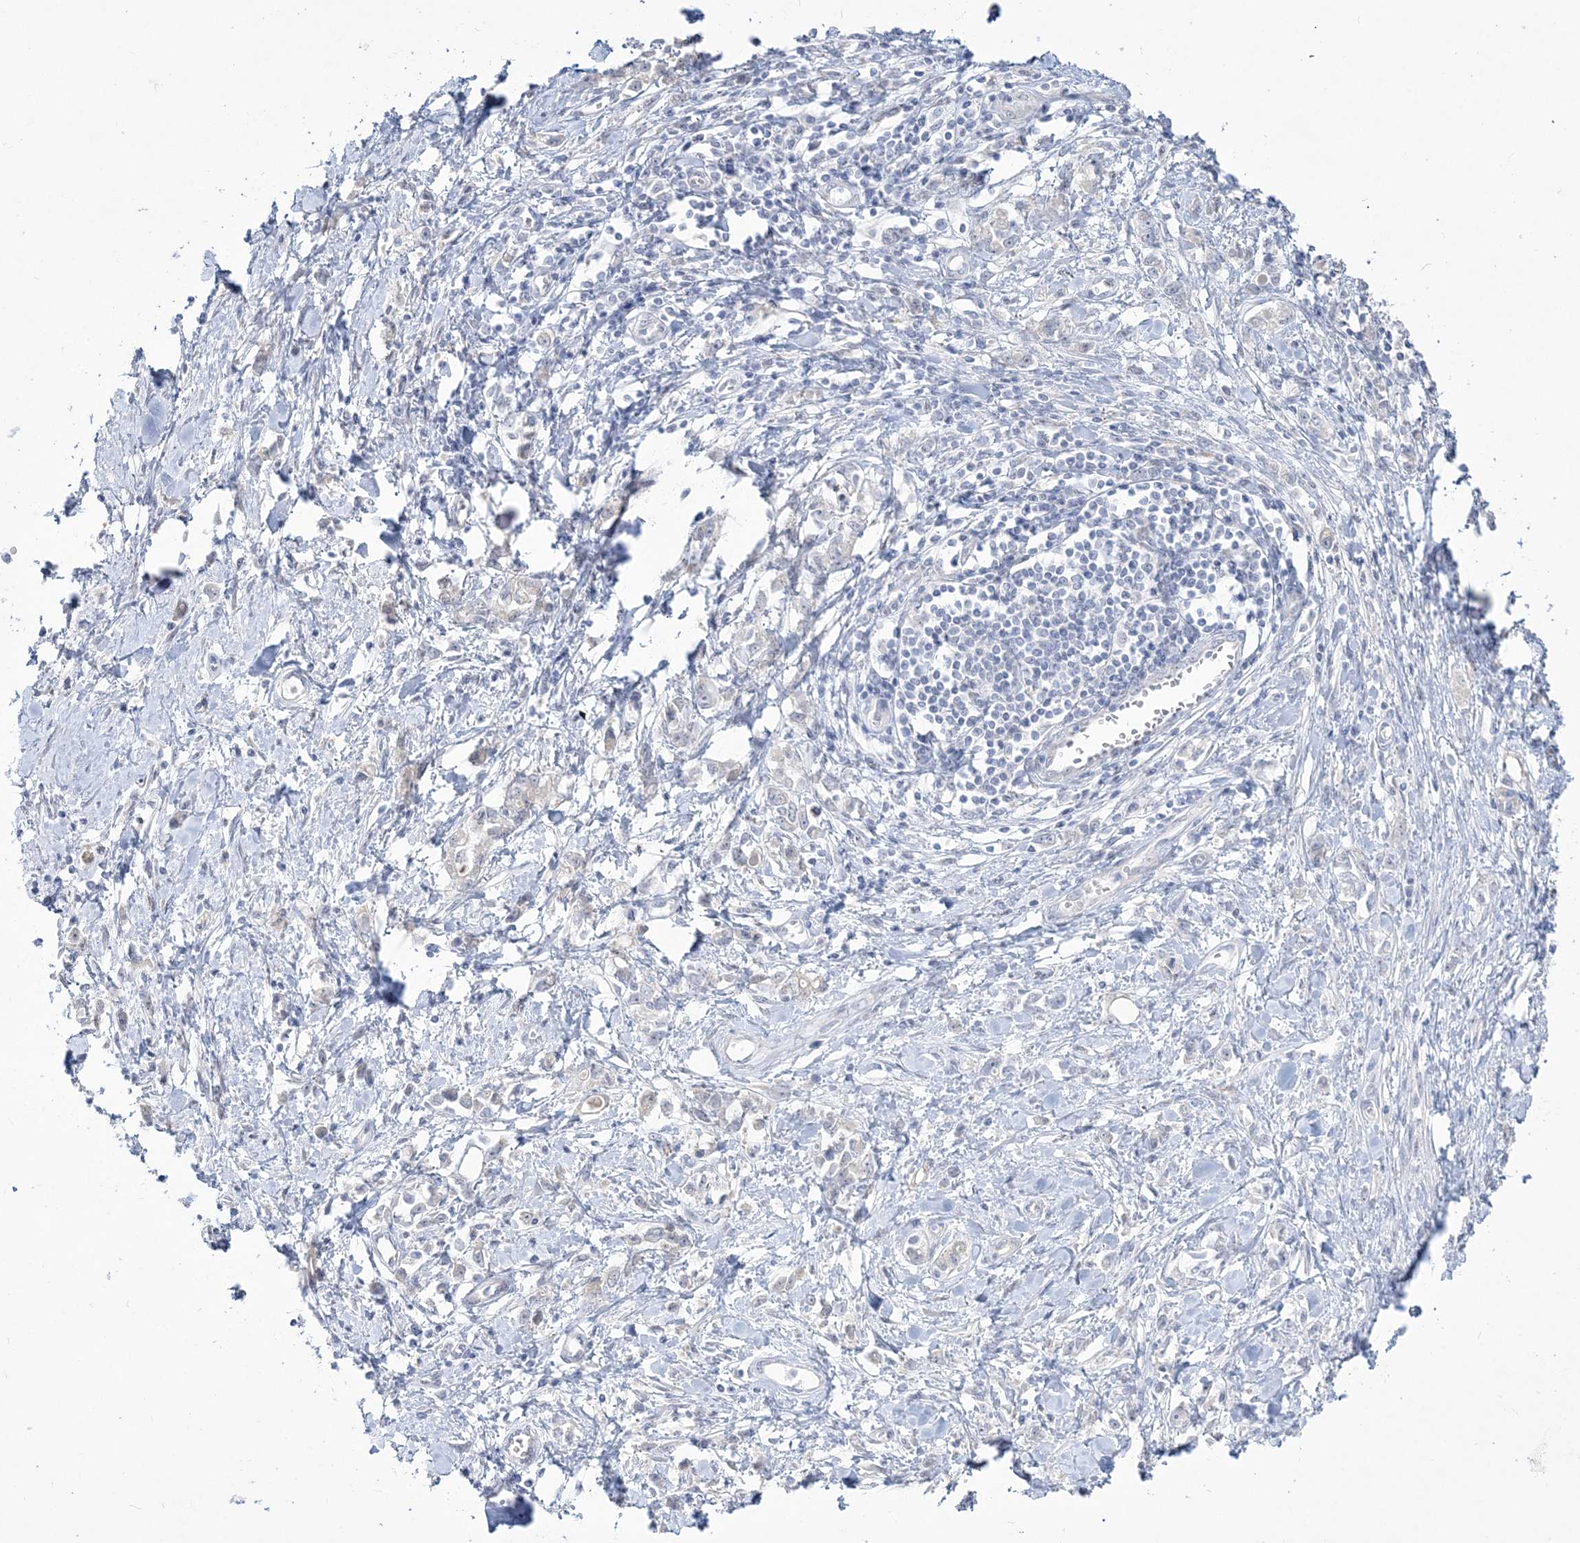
{"staining": {"intensity": "negative", "quantity": "none", "location": "none"}, "tissue": "stomach cancer", "cell_type": "Tumor cells", "image_type": "cancer", "snomed": [{"axis": "morphology", "description": "Adenocarcinoma, NOS"}, {"axis": "topography", "description": "Stomach"}], "caption": "An image of adenocarcinoma (stomach) stained for a protein reveals no brown staining in tumor cells.", "gene": "PCBD1", "patient": {"sex": "female", "age": 76}}